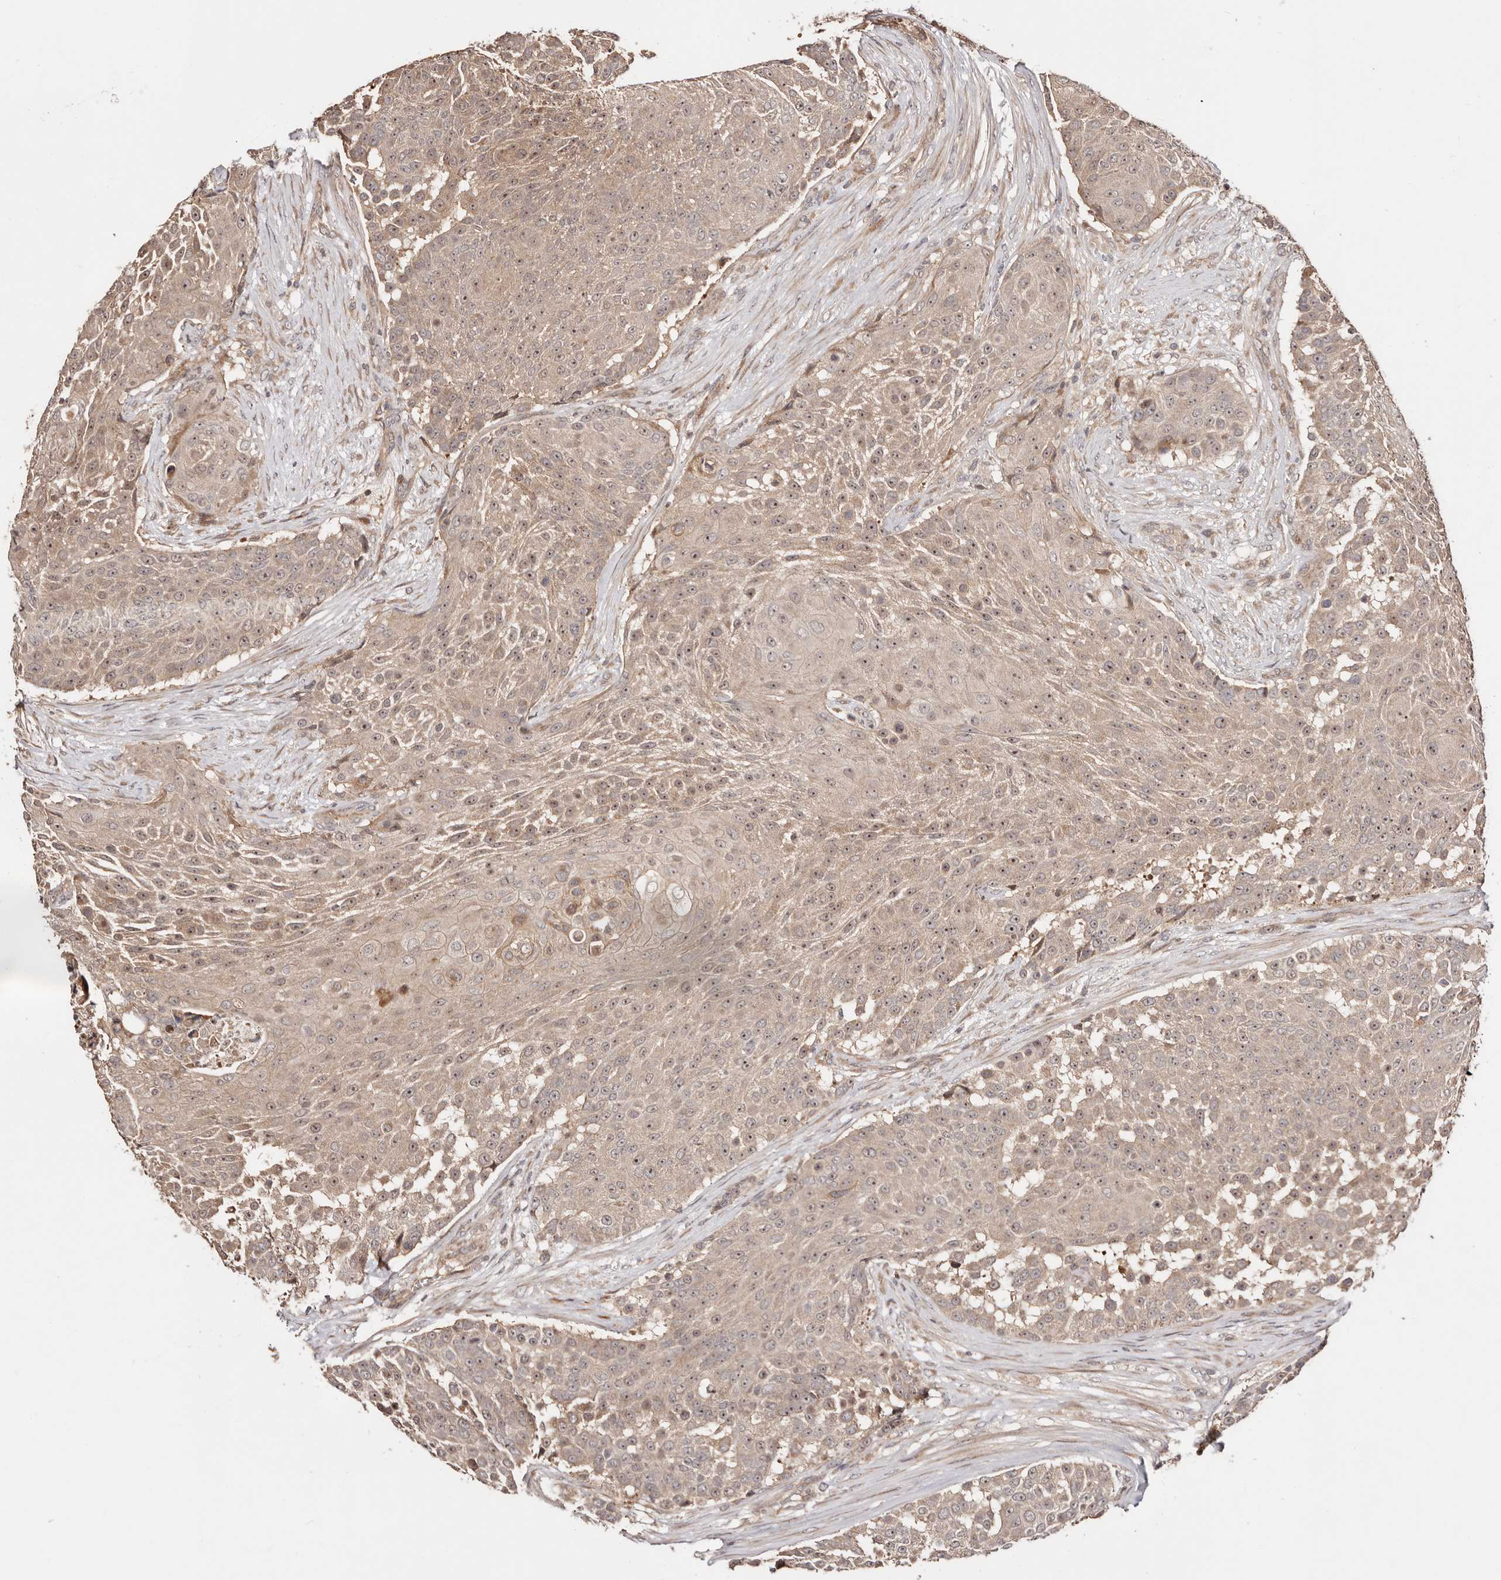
{"staining": {"intensity": "weak", "quantity": ">75%", "location": "cytoplasmic/membranous,nuclear"}, "tissue": "urothelial cancer", "cell_type": "Tumor cells", "image_type": "cancer", "snomed": [{"axis": "morphology", "description": "Urothelial carcinoma, High grade"}, {"axis": "topography", "description": "Urinary bladder"}], "caption": "Weak cytoplasmic/membranous and nuclear expression for a protein is appreciated in about >75% of tumor cells of urothelial cancer using IHC.", "gene": "PTPN22", "patient": {"sex": "female", "age": 63}}